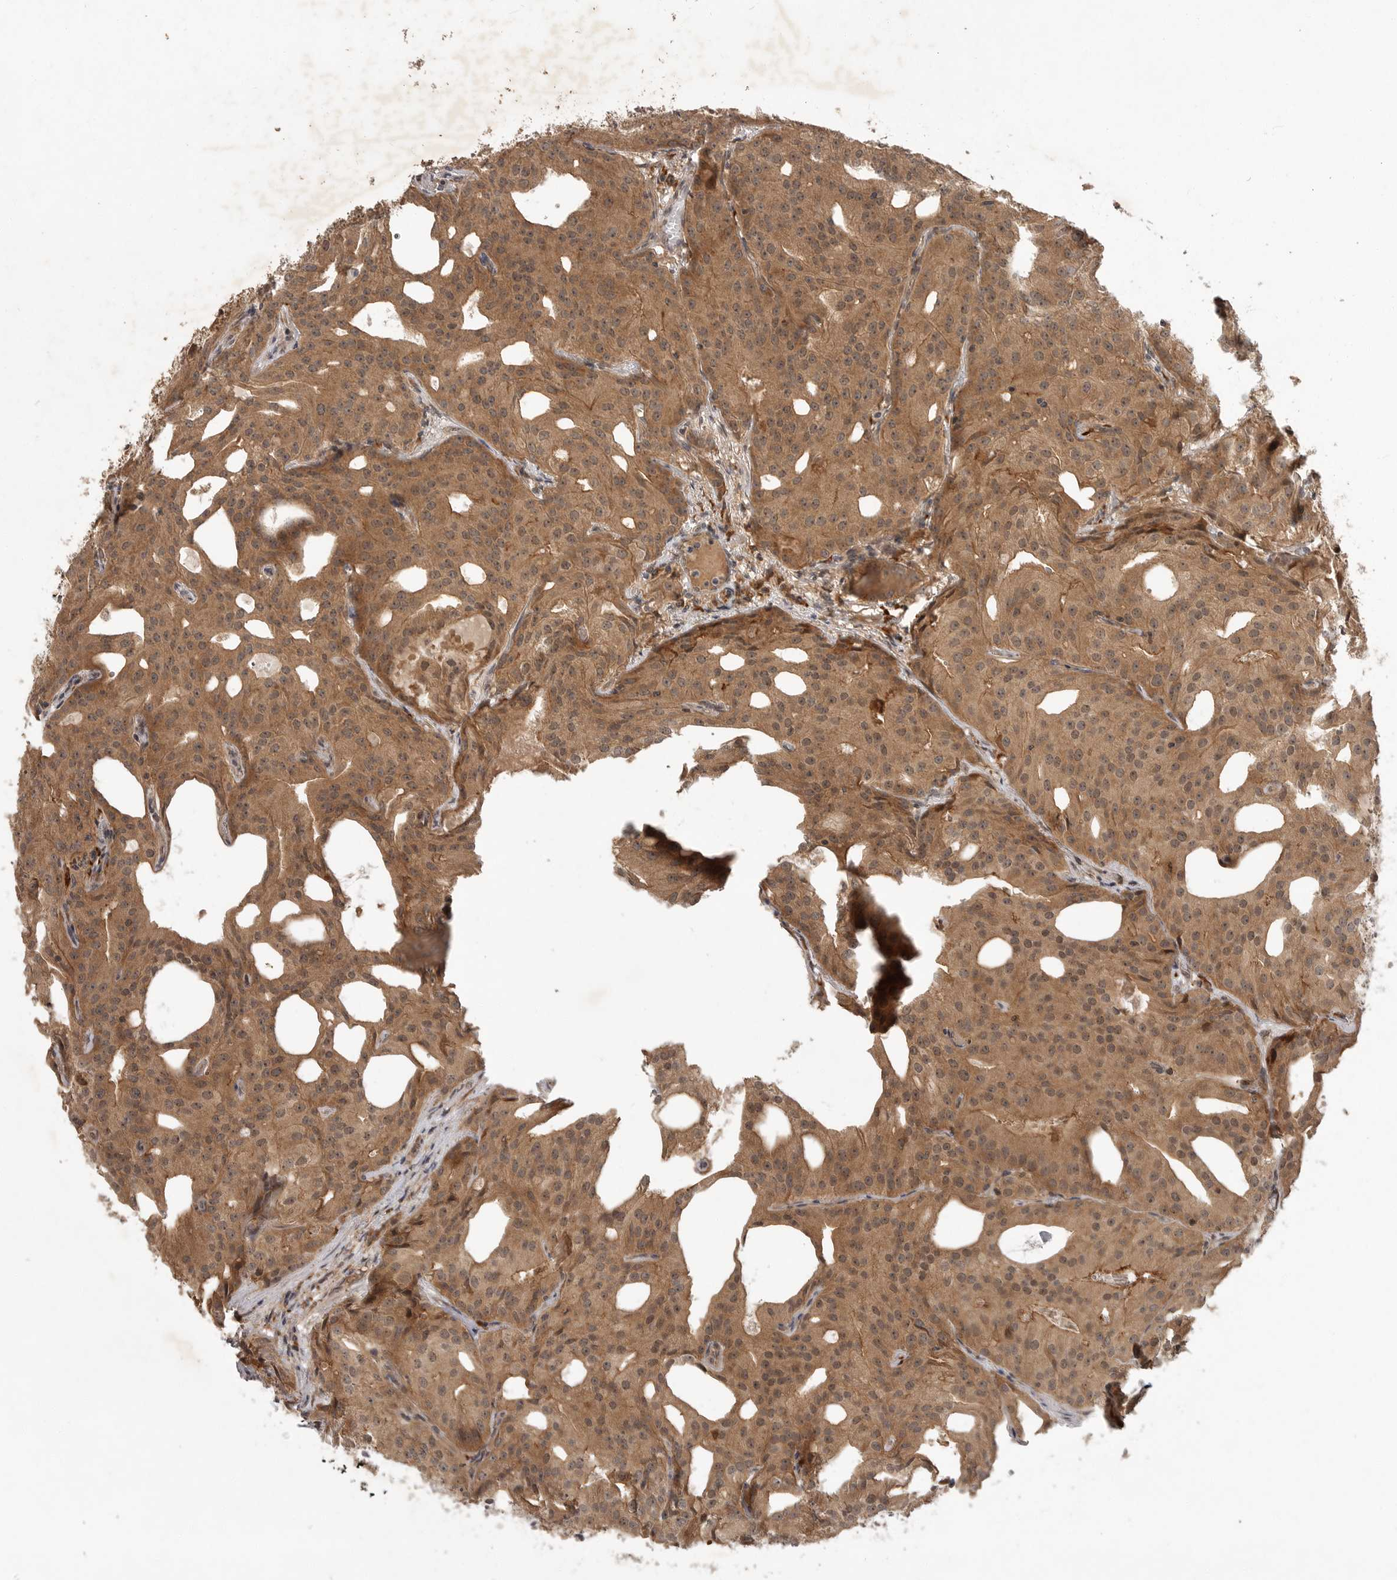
{"staining": {"intensity": "moderate", "quantity": ">75%", "location": "cytoplasmic/membranous,nuclear"}, "tissue": "prostate cancer", "cell_type": "Tumor cells", "image_type": "cancer", "snomed": [{"axis": "morphology", "description": "Adenocarcinoma, Medium grade"}, {"axis": "topography", "description": "Prostate"}], "caption": "Prostate medium-grade adenocarcinoma stained with DAB immunohistochemistry (IHC) demonstrates medium levels of moderate cytoplasmic/membranous and nuclear expression in approximately >75% of tumor cells.", "gene": "OSBPL9", "patient": {"sex": "male", "age": 88}}